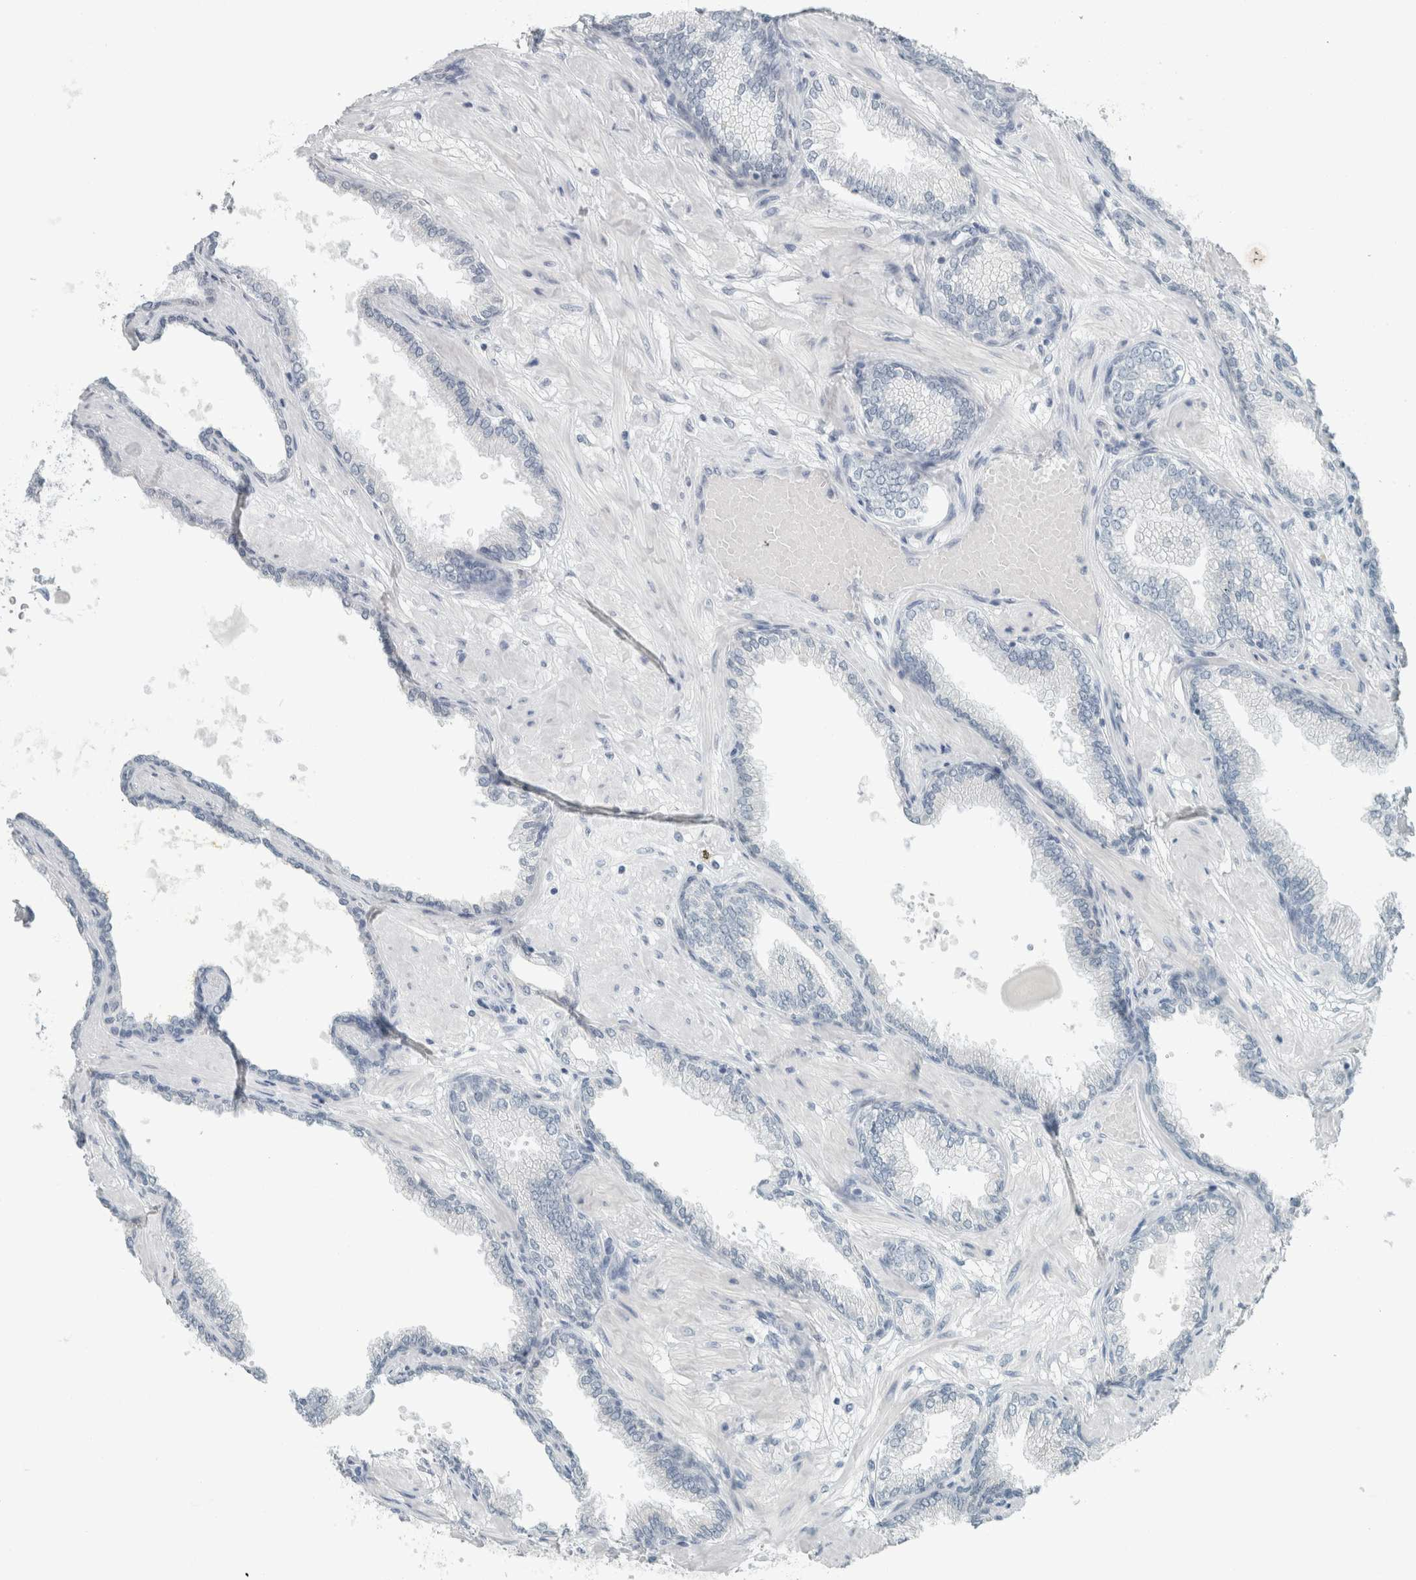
{"staining": {"intensity": "negative", "quantity": "none", "location": "none"}, "tissue": "prostate cancer", "cell_type": "Tumor cells", "image_type": "cancer", "snomed": [{"axis": "morphology", "description": "Adenocarcinoma, Low grade"}, {"axis": "topography", "description": "Prostate"}], "caption": "Prostate cancer was stained to show a protein in brown. There is no significant expression in tumor cells.", "gene": "TRIT1", "patient": {"sex": "male", "age": 60}}